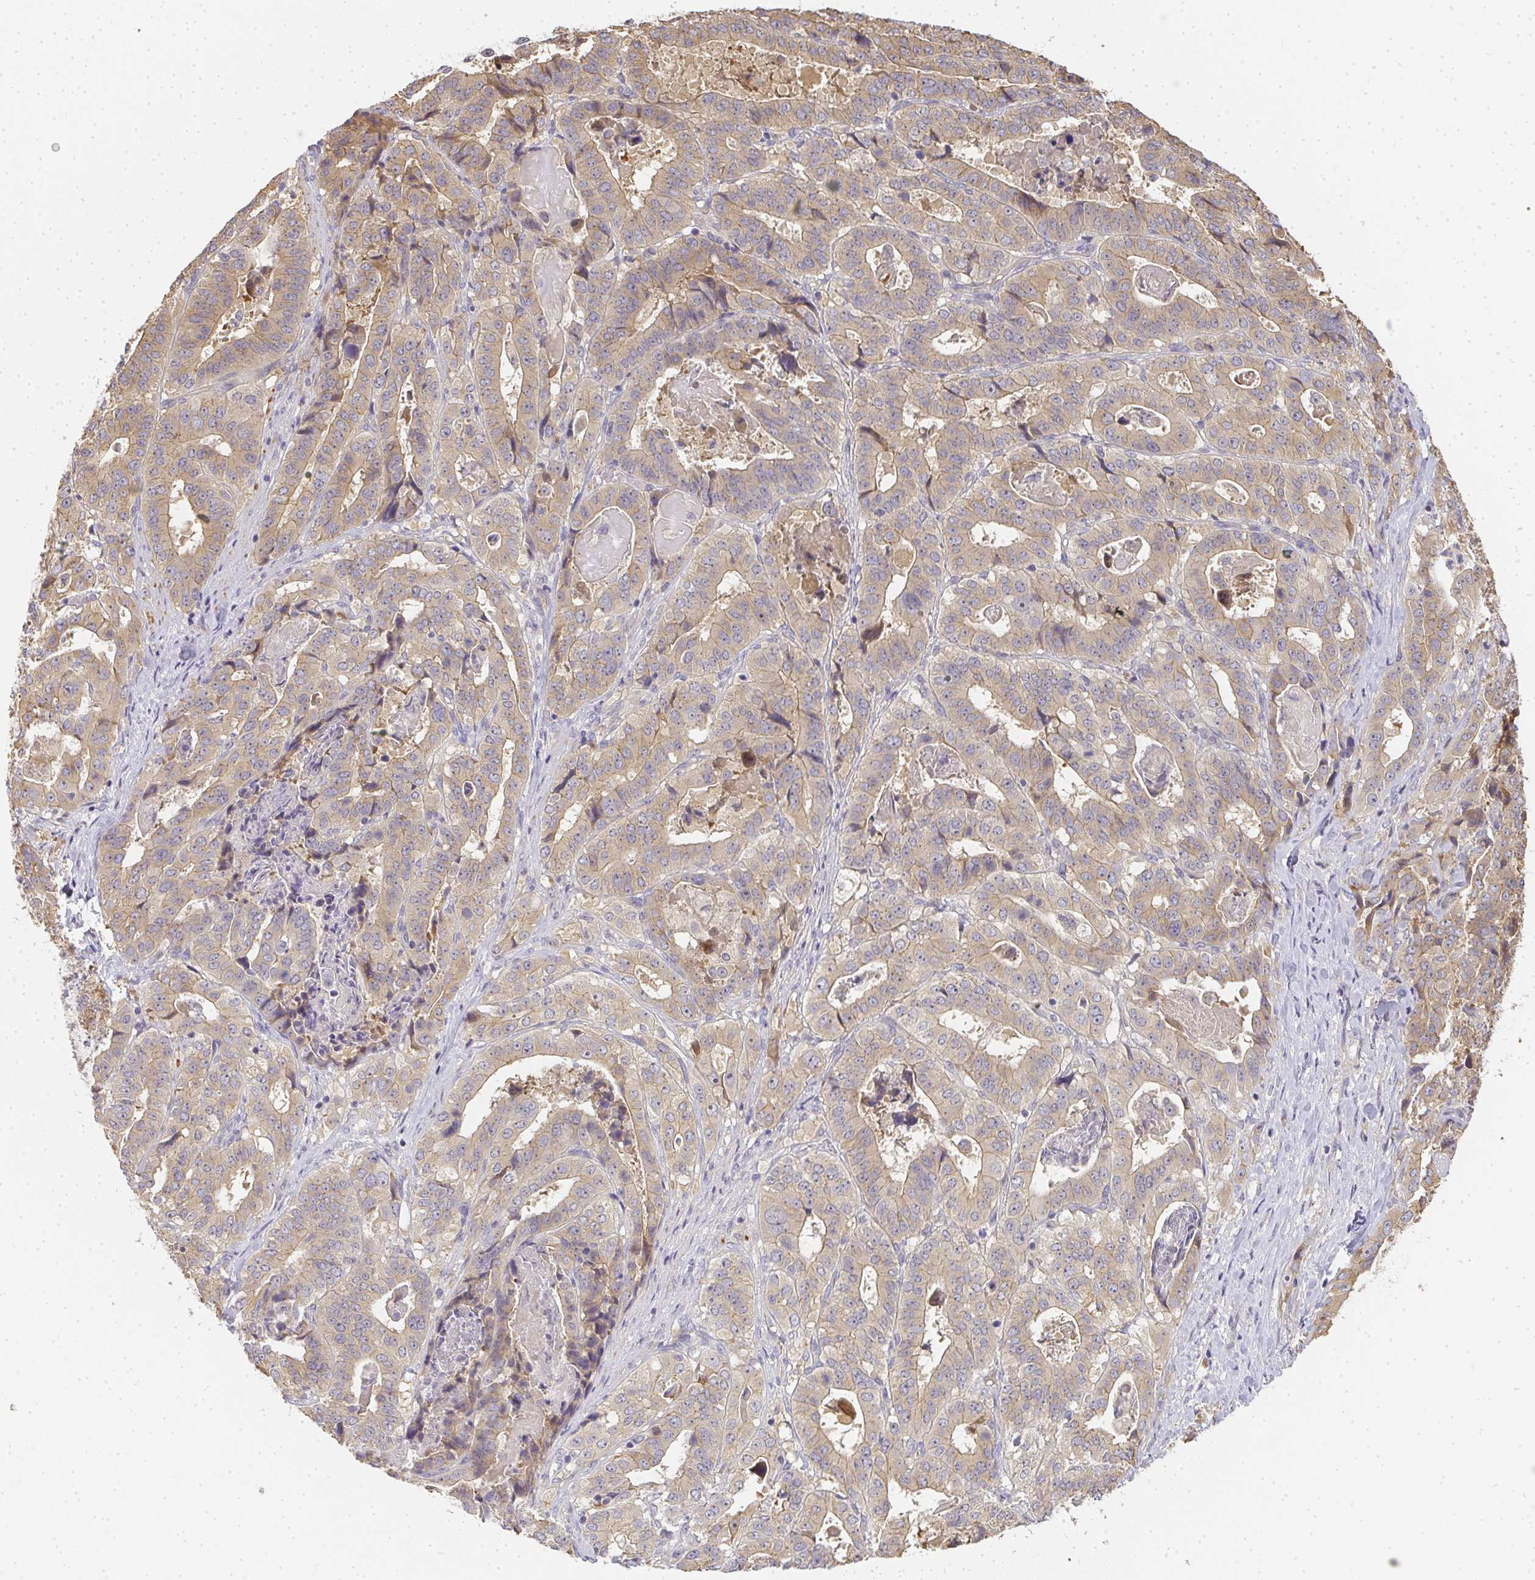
{"staining": {"intensity": "weak", "quantity": "<25%", "location": "cytoplasmic/membranous"}, "tissue": "stomach cancer", "cell_type": "Tumor cells", "image_type": "cancer", "snomed": [{"axis": "morphology", "description": "Adenocarcinoma, NOS"}, {"axis": "topography", "description": "Stomach"}], "caption": "DAB immunohistochemical staining of stomach cancer reveals no significant expression in tumor cells.", "gene": "SLC35B3", "patient": {"sex": "male", "age": 48}}